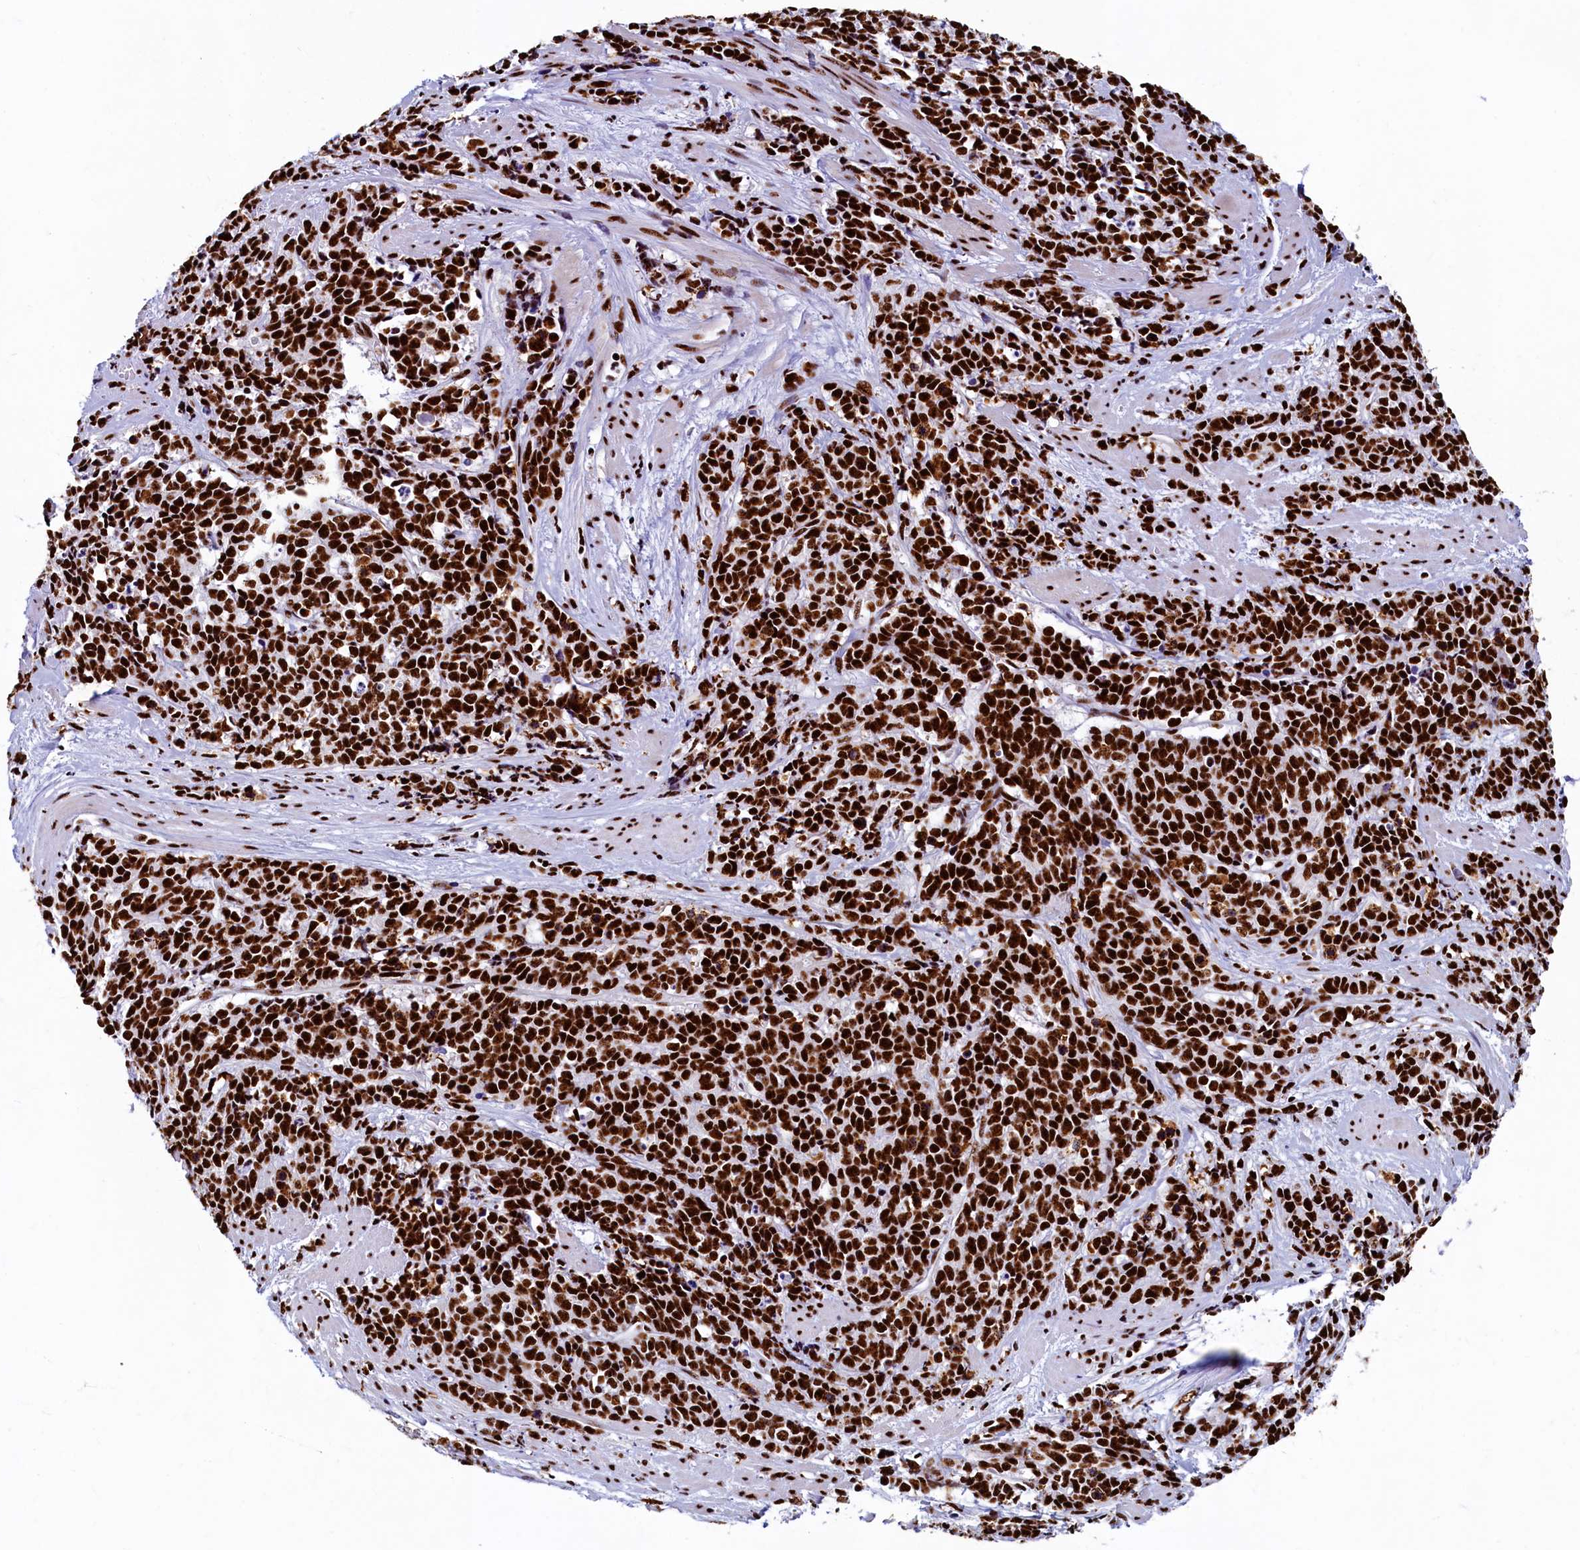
{"staining": {"intensity": "strong", "quantity": ">75%", "location": "nuclear"}, "tissue": "cervical cancer", "cell_type": "Tumor cells", "image_type": "cancer", "snomed": [{"axis": "morphology", "description": "Squamous cell carcinoma, NOS"}, {"axis": "topography", "description": "Cervix"}], "caption": "Cervical cancer (squamous cell carcinoma) was stained to show a protein in brown. There is high levels of strong nuclear staining in approximately >75% of tumor cells.", "gene": "SRRM2", "patient": {"sex": "female", "age": 60}}